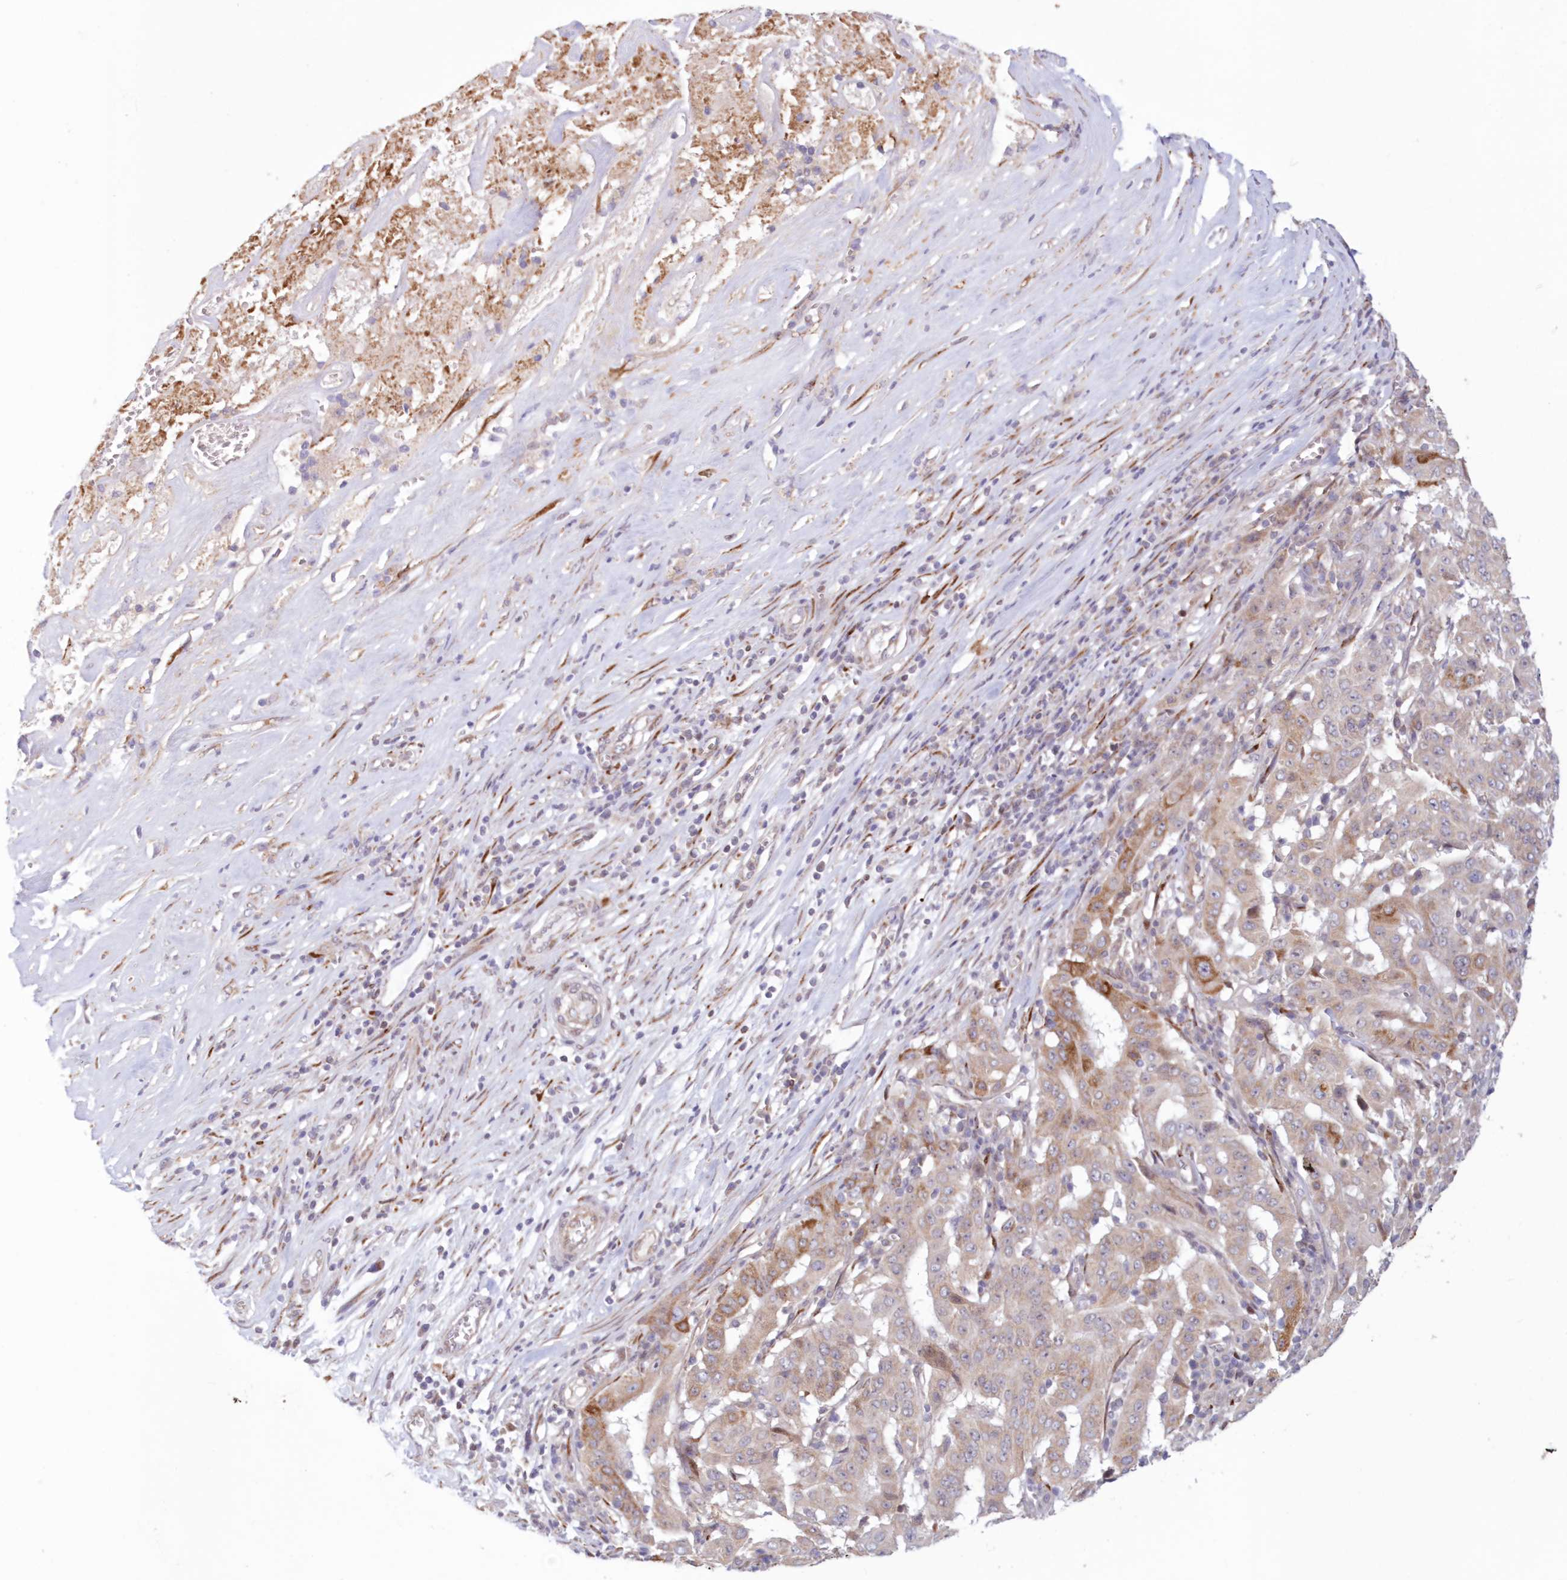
{"staining": {"intensity": "moderate", "quantity": "<25%", "location": "cytoplasmic/membranous"}, "tissue": "pancreatic cancer", "cell_type": "Tumor cells", "image_type": "cancer", "snomed": [{"axis": "morphology", "description": "Adenocarcinoma, NOS"}, {"axis": "topography", "description": "Pancreas"}], "caption": "Pancreatic adenocarcinoma tissue exhibits moderate cytoplasmic/membranous positivity in about <25% of tumor cells", "gene": "PCYOX1L", "patient": {"sex": "male", "age": 63}}